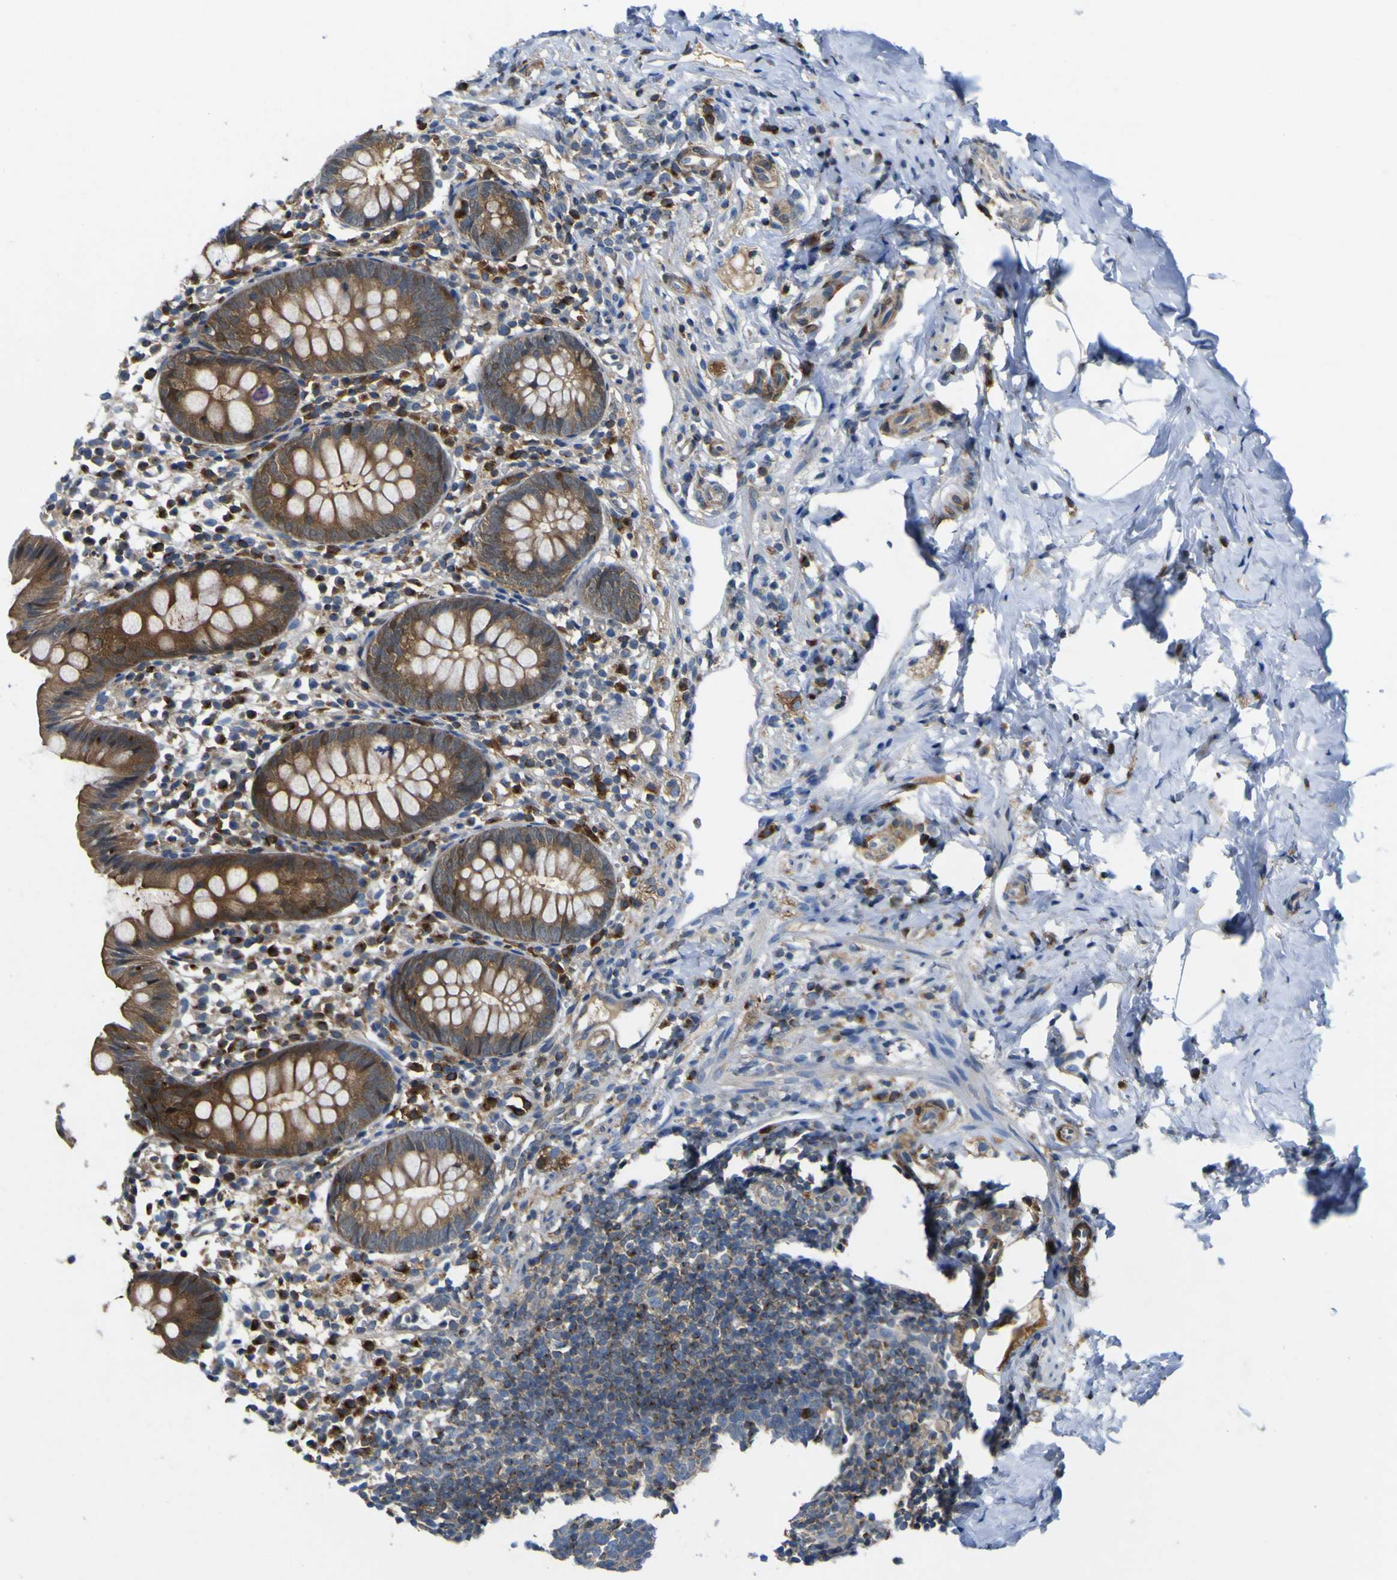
{"staining": {"intensity": "moderate", "quantity": ">75%", "location": "cytoplasmic/membranous"}, "tissue": "appendix", "cell_type": "Glandular cells", "image_type": "normal", "snomed": [{"axis": "morphology", "description": "Normal tissue, NOS"}, {"axis": "topography", "description": "Appendix"}], "caption": "Immunohistochemical staining of normal appendix reveals >75% levels of moderate cytoplasmic/membranous protein positivity in about >75% of glandular cells.", "gene": "EML2", "patient": {"sex": "female", "age": 20}}